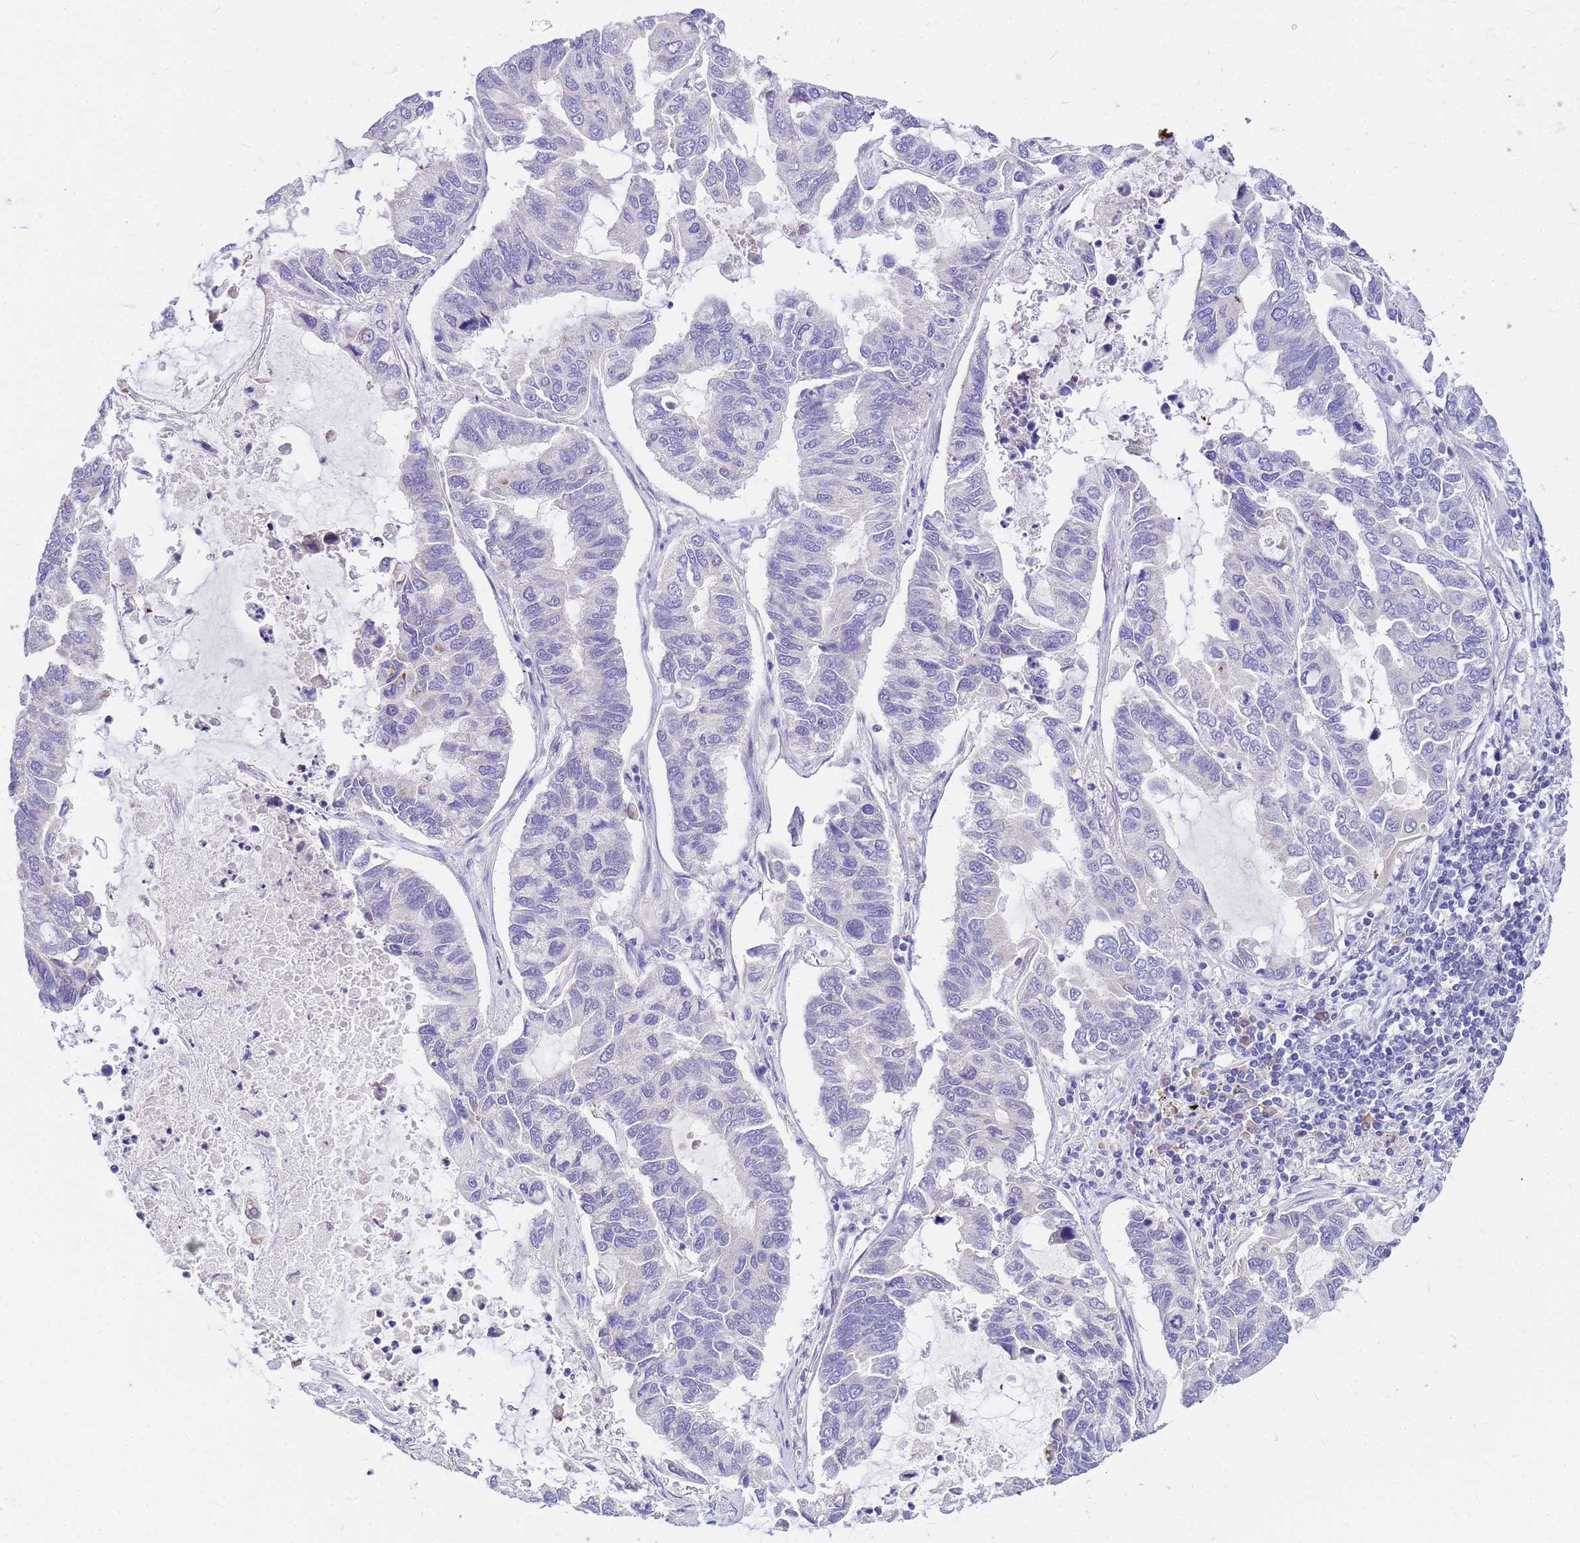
{"staining": {"intensity": "negative", "quantity": "none", "location": "none"}, "tissue": "lung cancer", "cell_type": "Tumor cells", "image_type": "cancer", "snomed": [{"axis": "morphology", "description": "Adenocarcinoma, NOS"}, {"axis": "topography", "description": "Lung"}], "caption": "This is an immunohistochemistry image of human adenocarcinoma (lung). There is no staining in tumor cells.", "gene": "DPRX", "patient": {"sex": "male", "age": 64}}